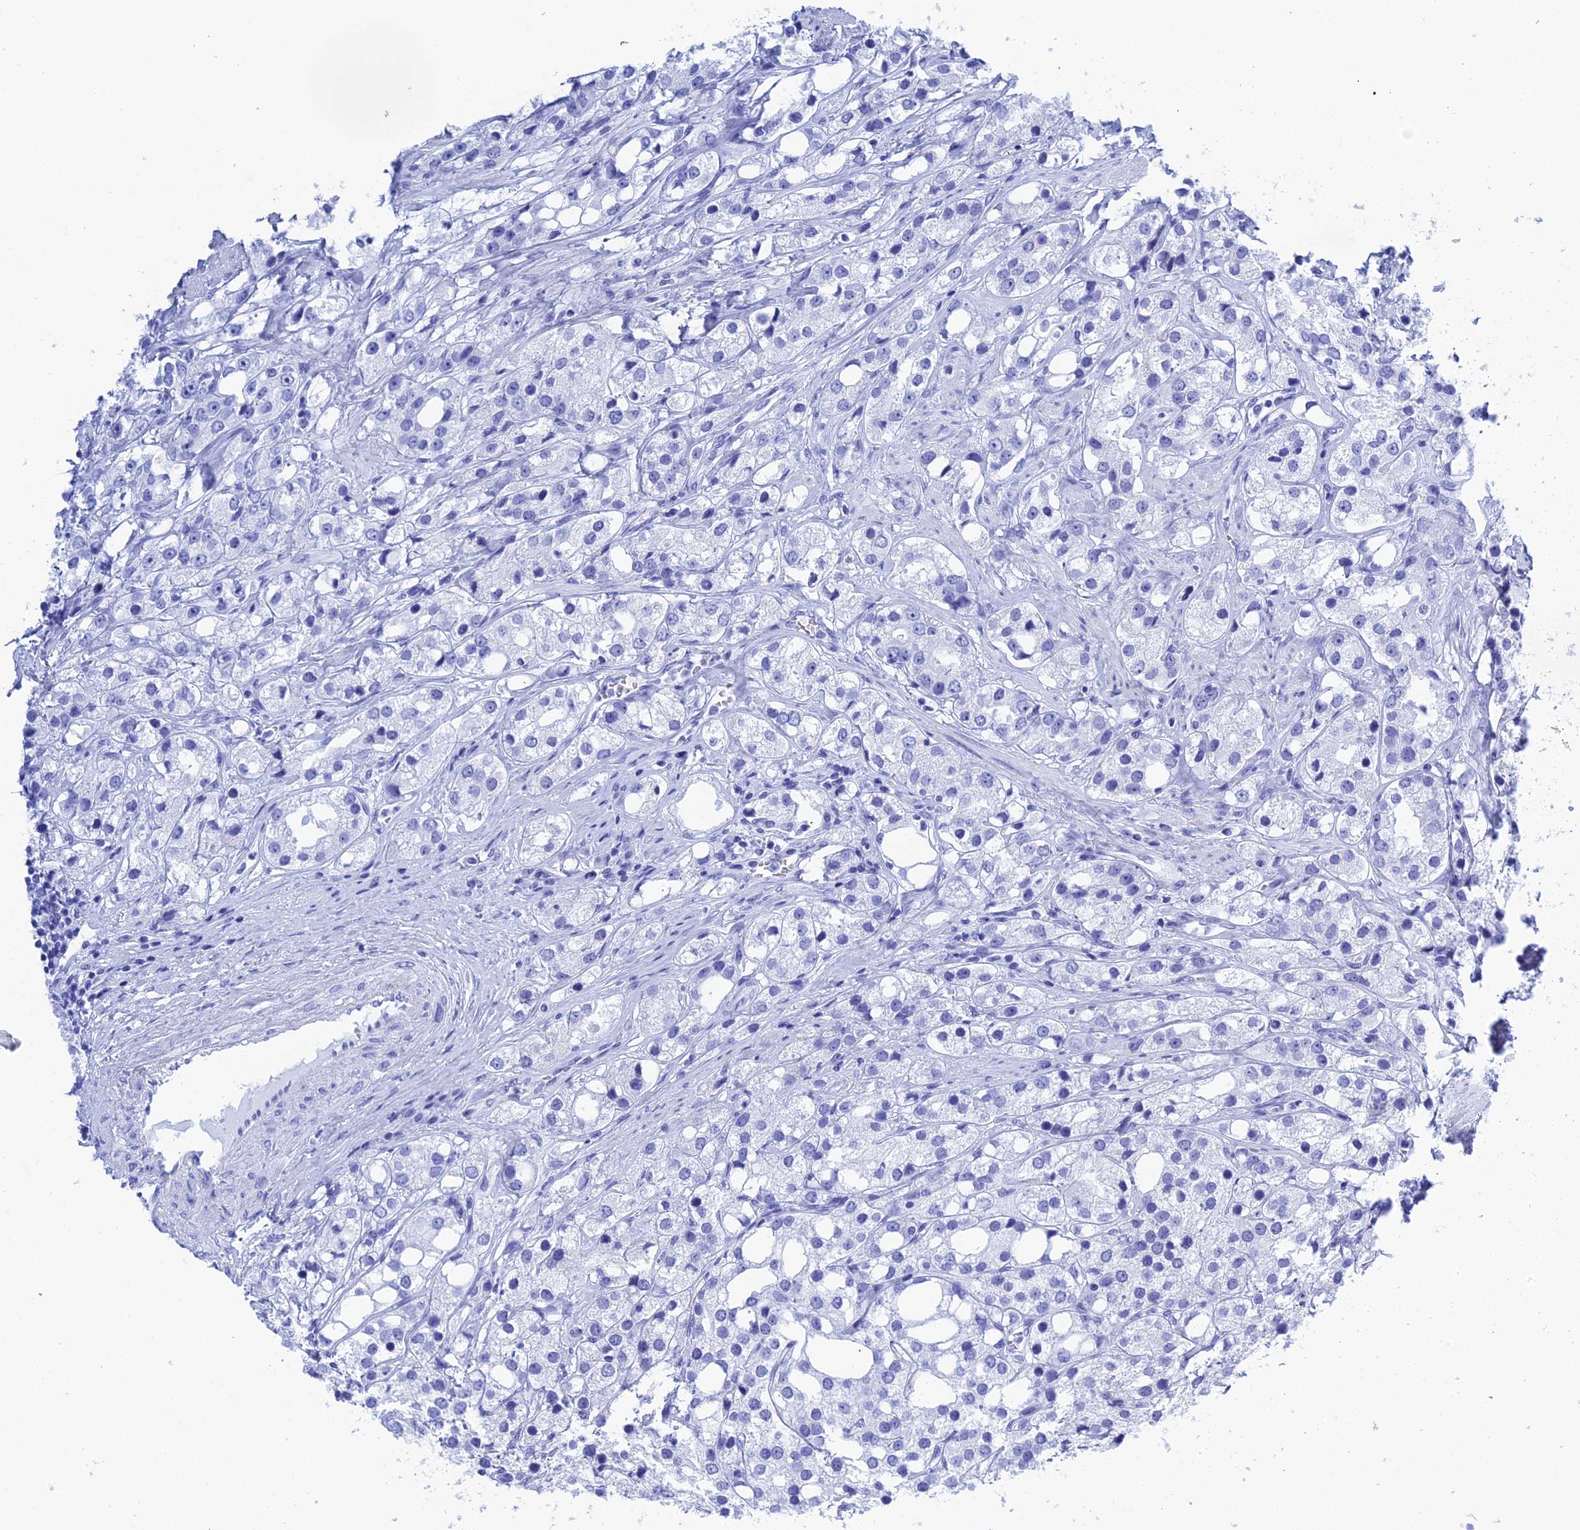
{"staining": {"intensity": "negative", "quantity": "none", "location": "none"}, "tissue": "prostate cancer", "cell_type": "Tumor cells", "image_type": "cancer", "snomed": [{"axis": "morphology", "description": "Adenocarcinoma, NOS"}, {"axis": "topography", "description": "Prostate"}], "caption": "An immunohistochemistry (IHC) photomicrograph of prostate cancer (adenocarcinoma) is shown. There is no staining in tumor cells of prostate cancer (adenocarcinoma).", "gene": "TEX101", "patient": {"sex": "male", "age": 79}}